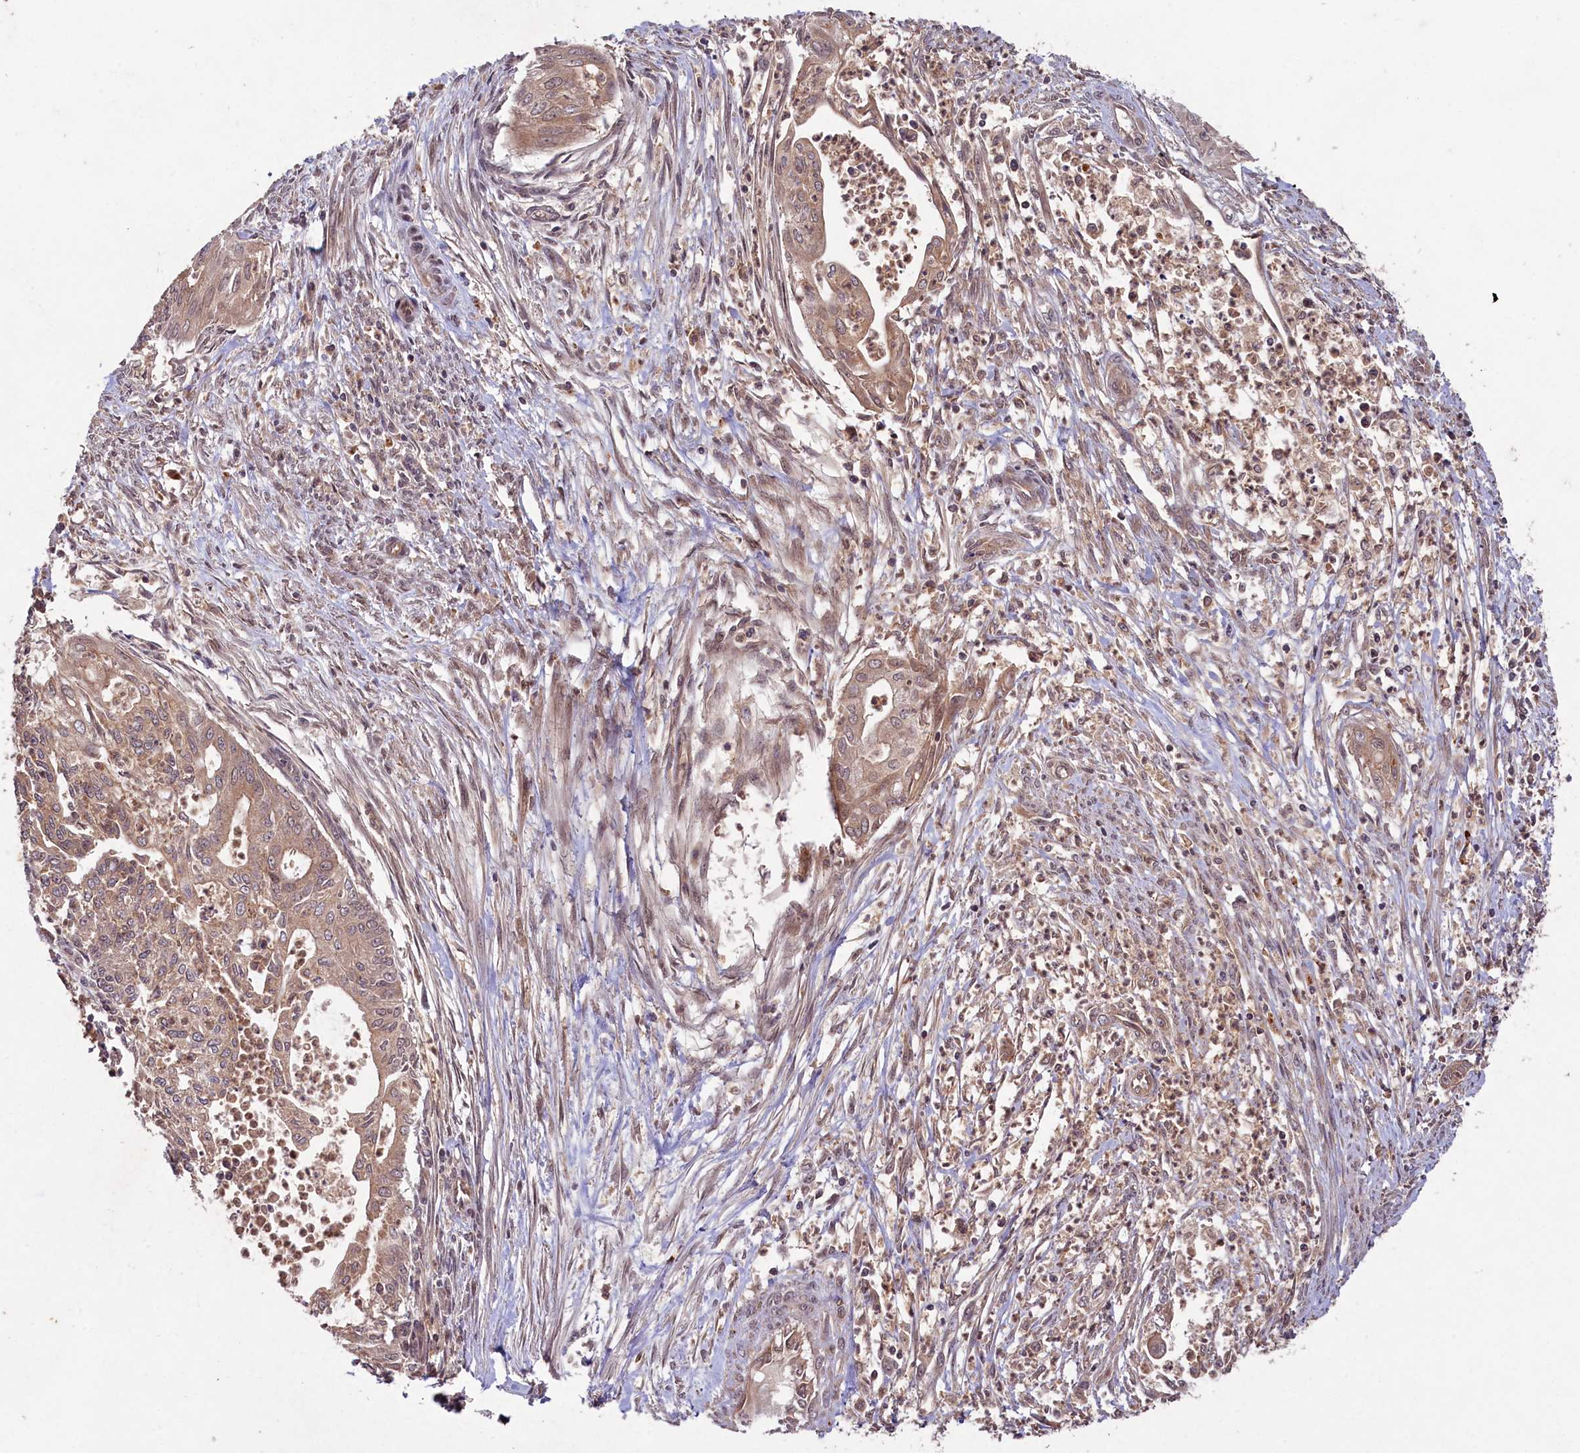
{"staining": {"intensity": "weak", "quantity": ">75%", "location": "cytoplasmic/membranous"}, "tissue": "endometrial cancer", "cell_type": "Tumor cells", "image_type": "cancer", "snomed": [{"axis": "morphology", "description": "Adenocarcinoma, NOS"}, {"axis": "topography", "description": "Endometrium"}], "caption": "IHC (DAB (3,3'-diaminobenzidine)) staining of human endometrial adenocarcinoma exhibits weak cytoplasmic/membranous protein positivity in about >75% of tumor cells.", "gene": "CHAC1", "patient": {"sex": "female", "age": 73}}